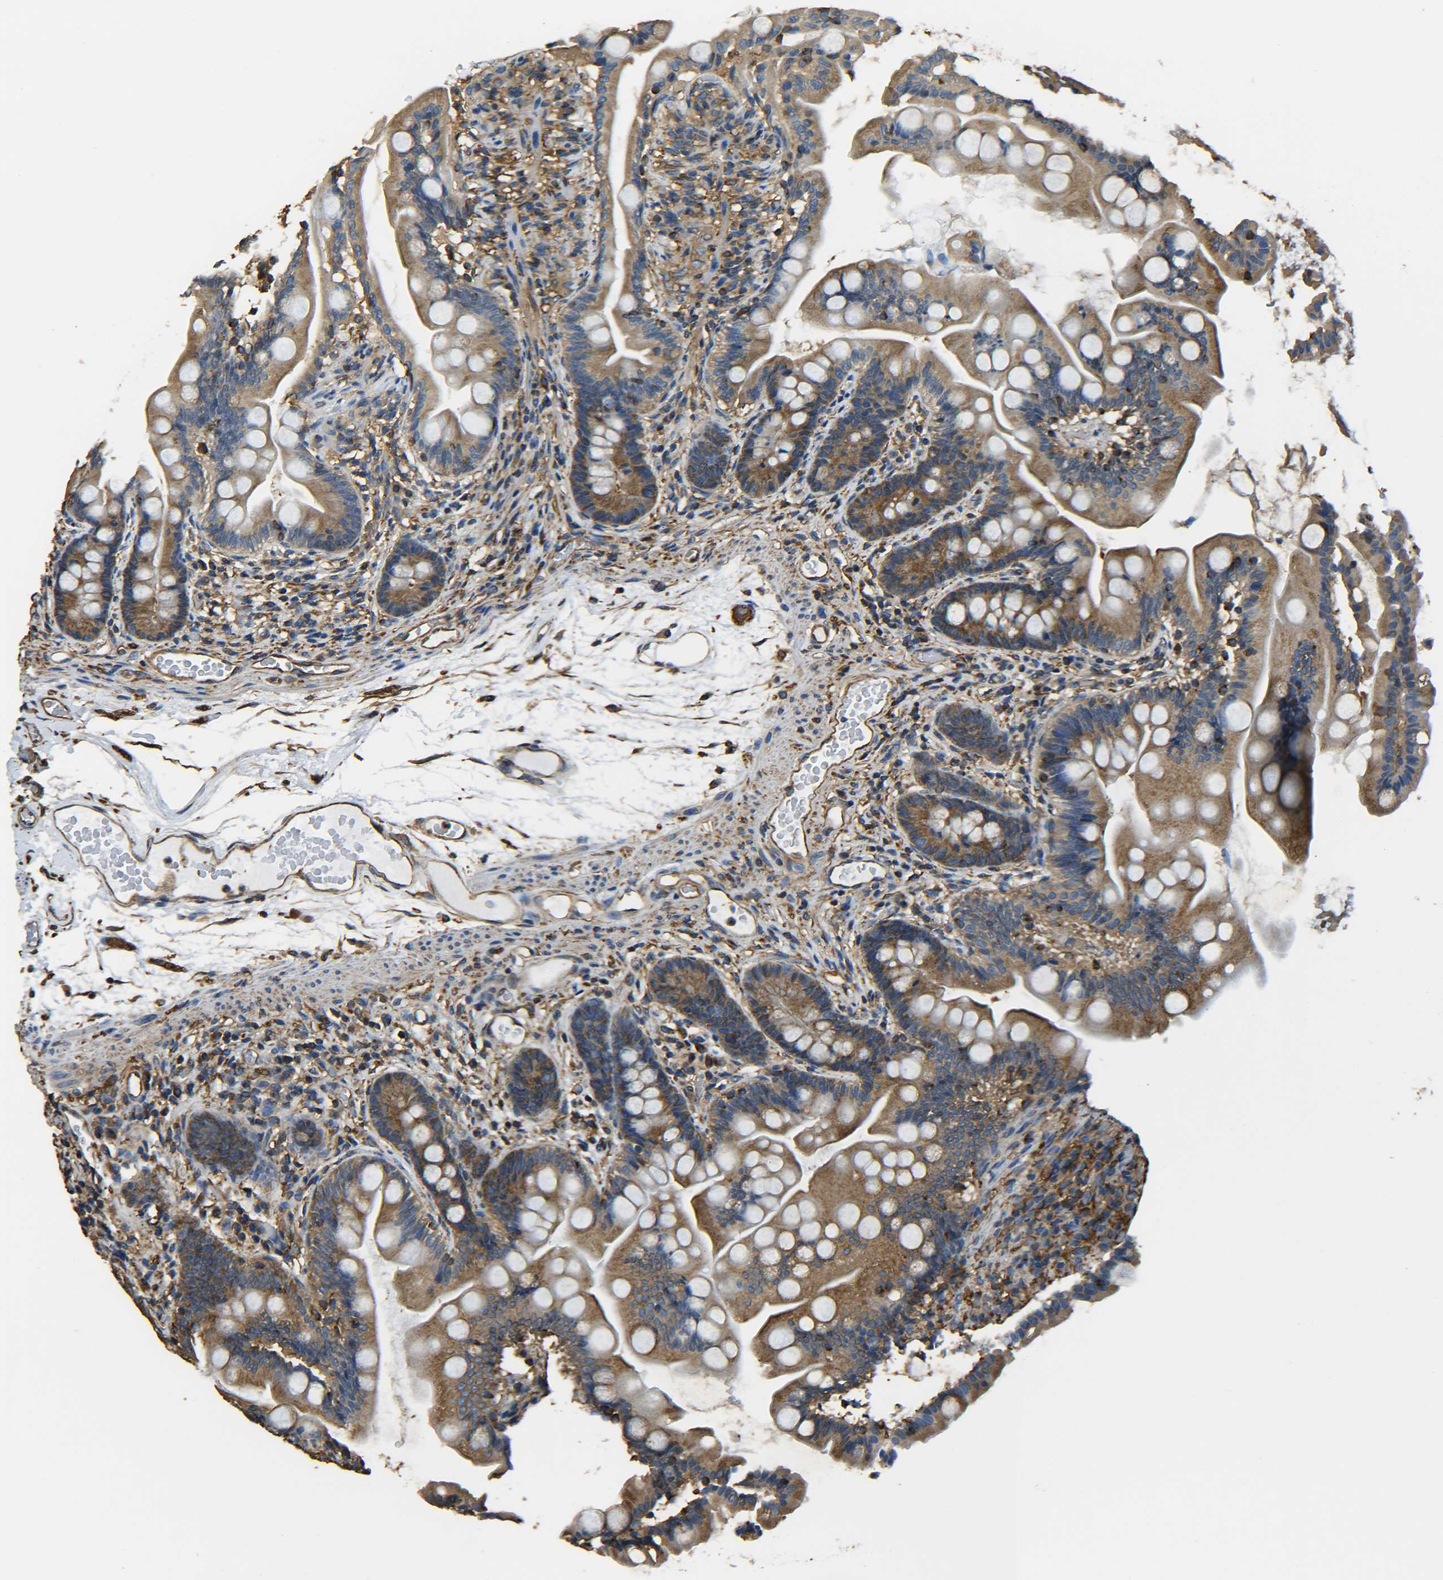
{"staining": {"intensity": "moderate", "quantity": ">75%", "location": "cytoplasmic/membranous"}, "tissue": "small intestine", "cell_type": "Glandular cells", "image_type": "normal", "snomed": [{"axis": "morphology", "description": "Normal tissue, NOS"}, {"axis": "topography", "description": "Small intestine"}], "caption": "High-power microscopy captured an immunohistochemistry (IHC) photomicrograph of normal small intestine, revealing moderate cytoplasmic/membranous expression in approximately >75% of glandular cells. Immunohistochemistry stains the protein of interest in brown and the nuclei are stained blue.", "gene": "TUBB", "patient": {"sex": "female", "age": 56}}